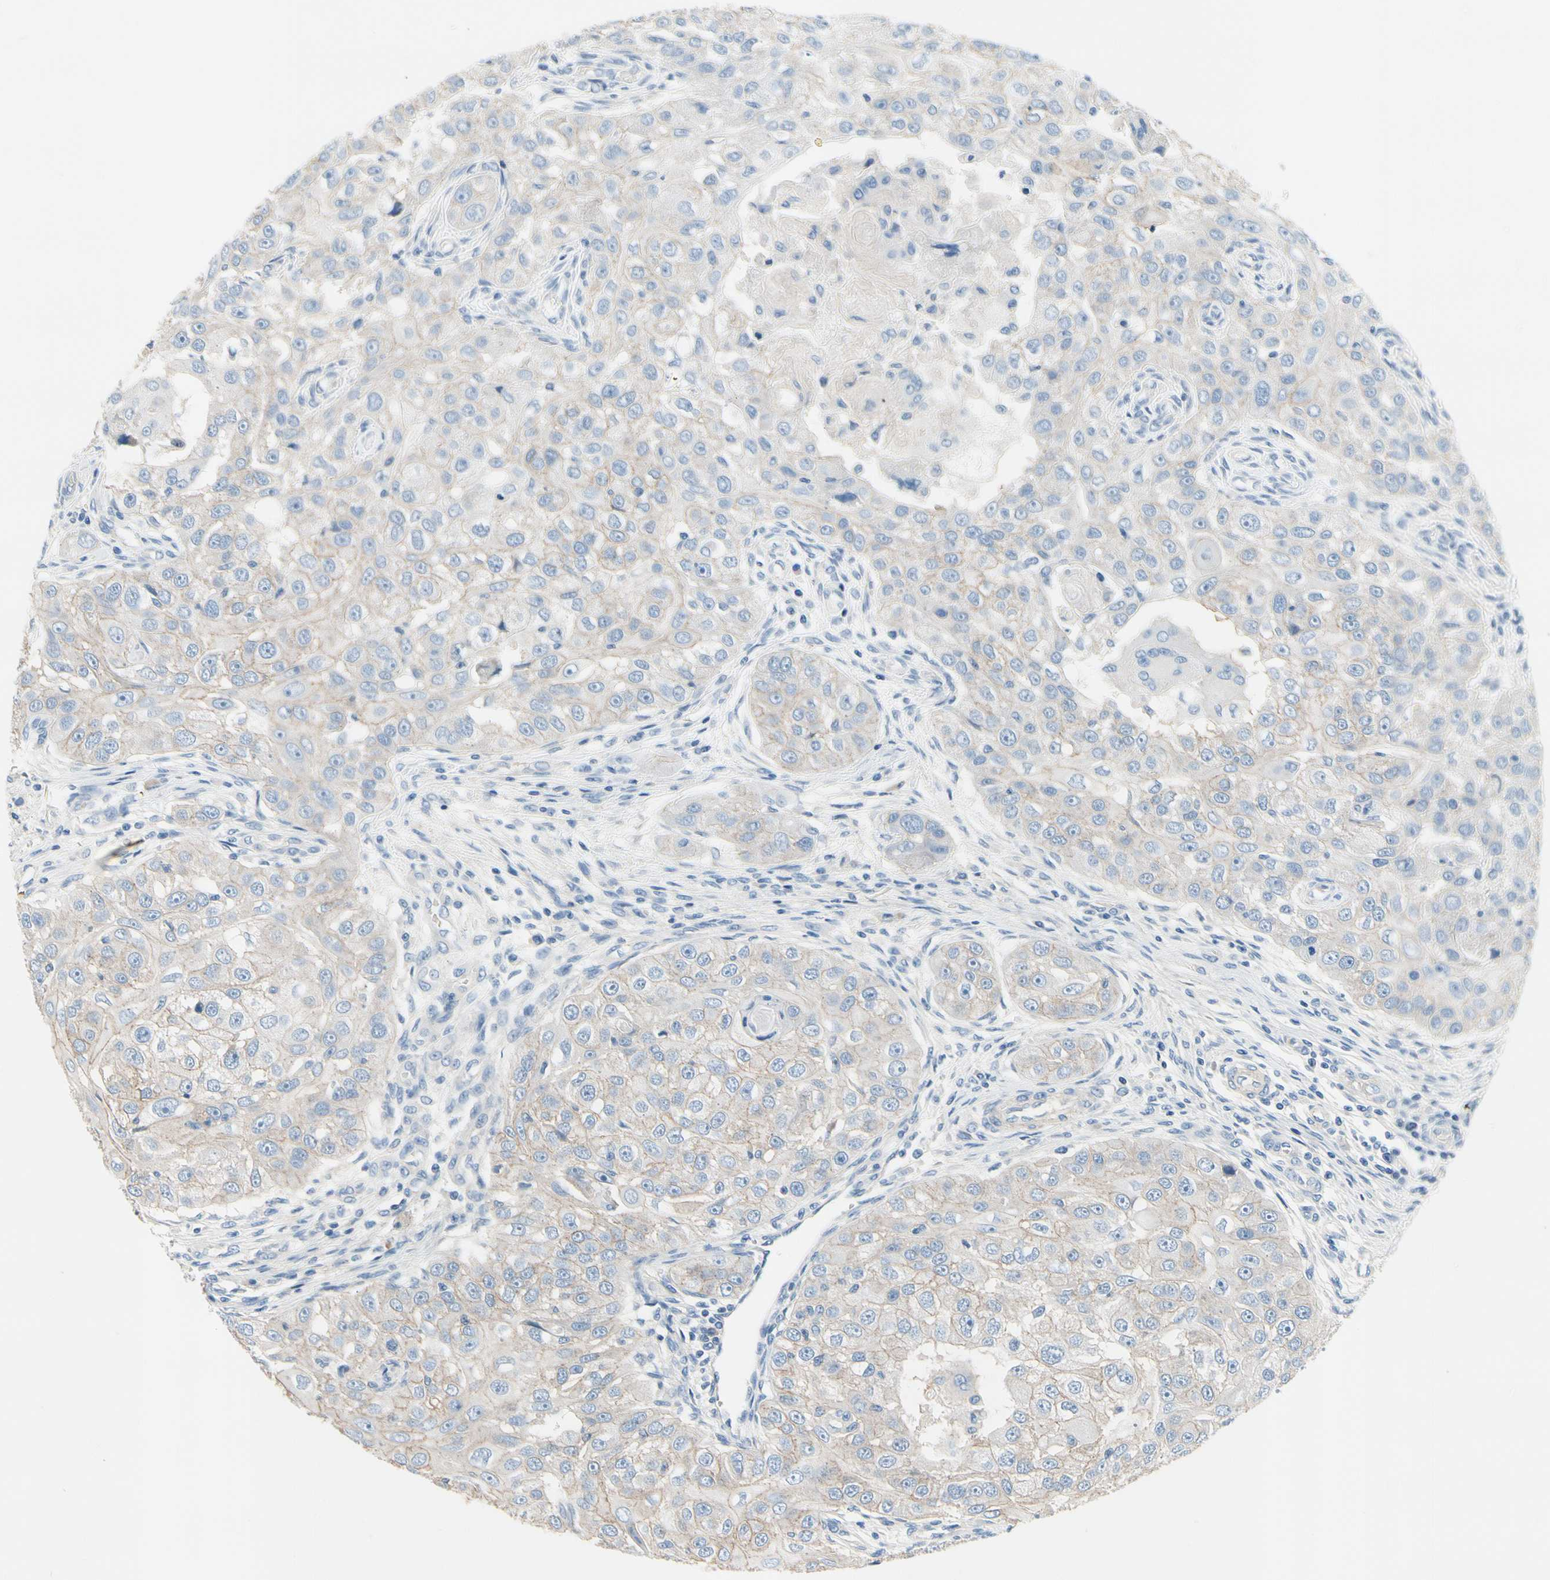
{"staining": {"intensity": "weak", "quantity": "25%-75%", "location": "cytoplasmic/membranous"}, "tissue": "head and neck cancer", "cell_type": "Tumor cells", "image_type": "cancer", "snomed": [{"axis": "morphology", "description": "Normal tissue, NOS"}, {"axis": "morphology", "description": "Squamous cell carcinoma, NOS"}, {"axis": "topography", "description": "Skeletal muscle"}, {"axis": "topography", "description": "Head-Neck"}], "caption": "DAB (3,3'-diaminobenzidine) immunohistochemical staining of head and neck cancer shows weak cytoplasmic/membranous protein expression in approximately 25%-75% of tumor cells.", "gene": "CA14", "patient": {"sex": "male", "age": 51}}